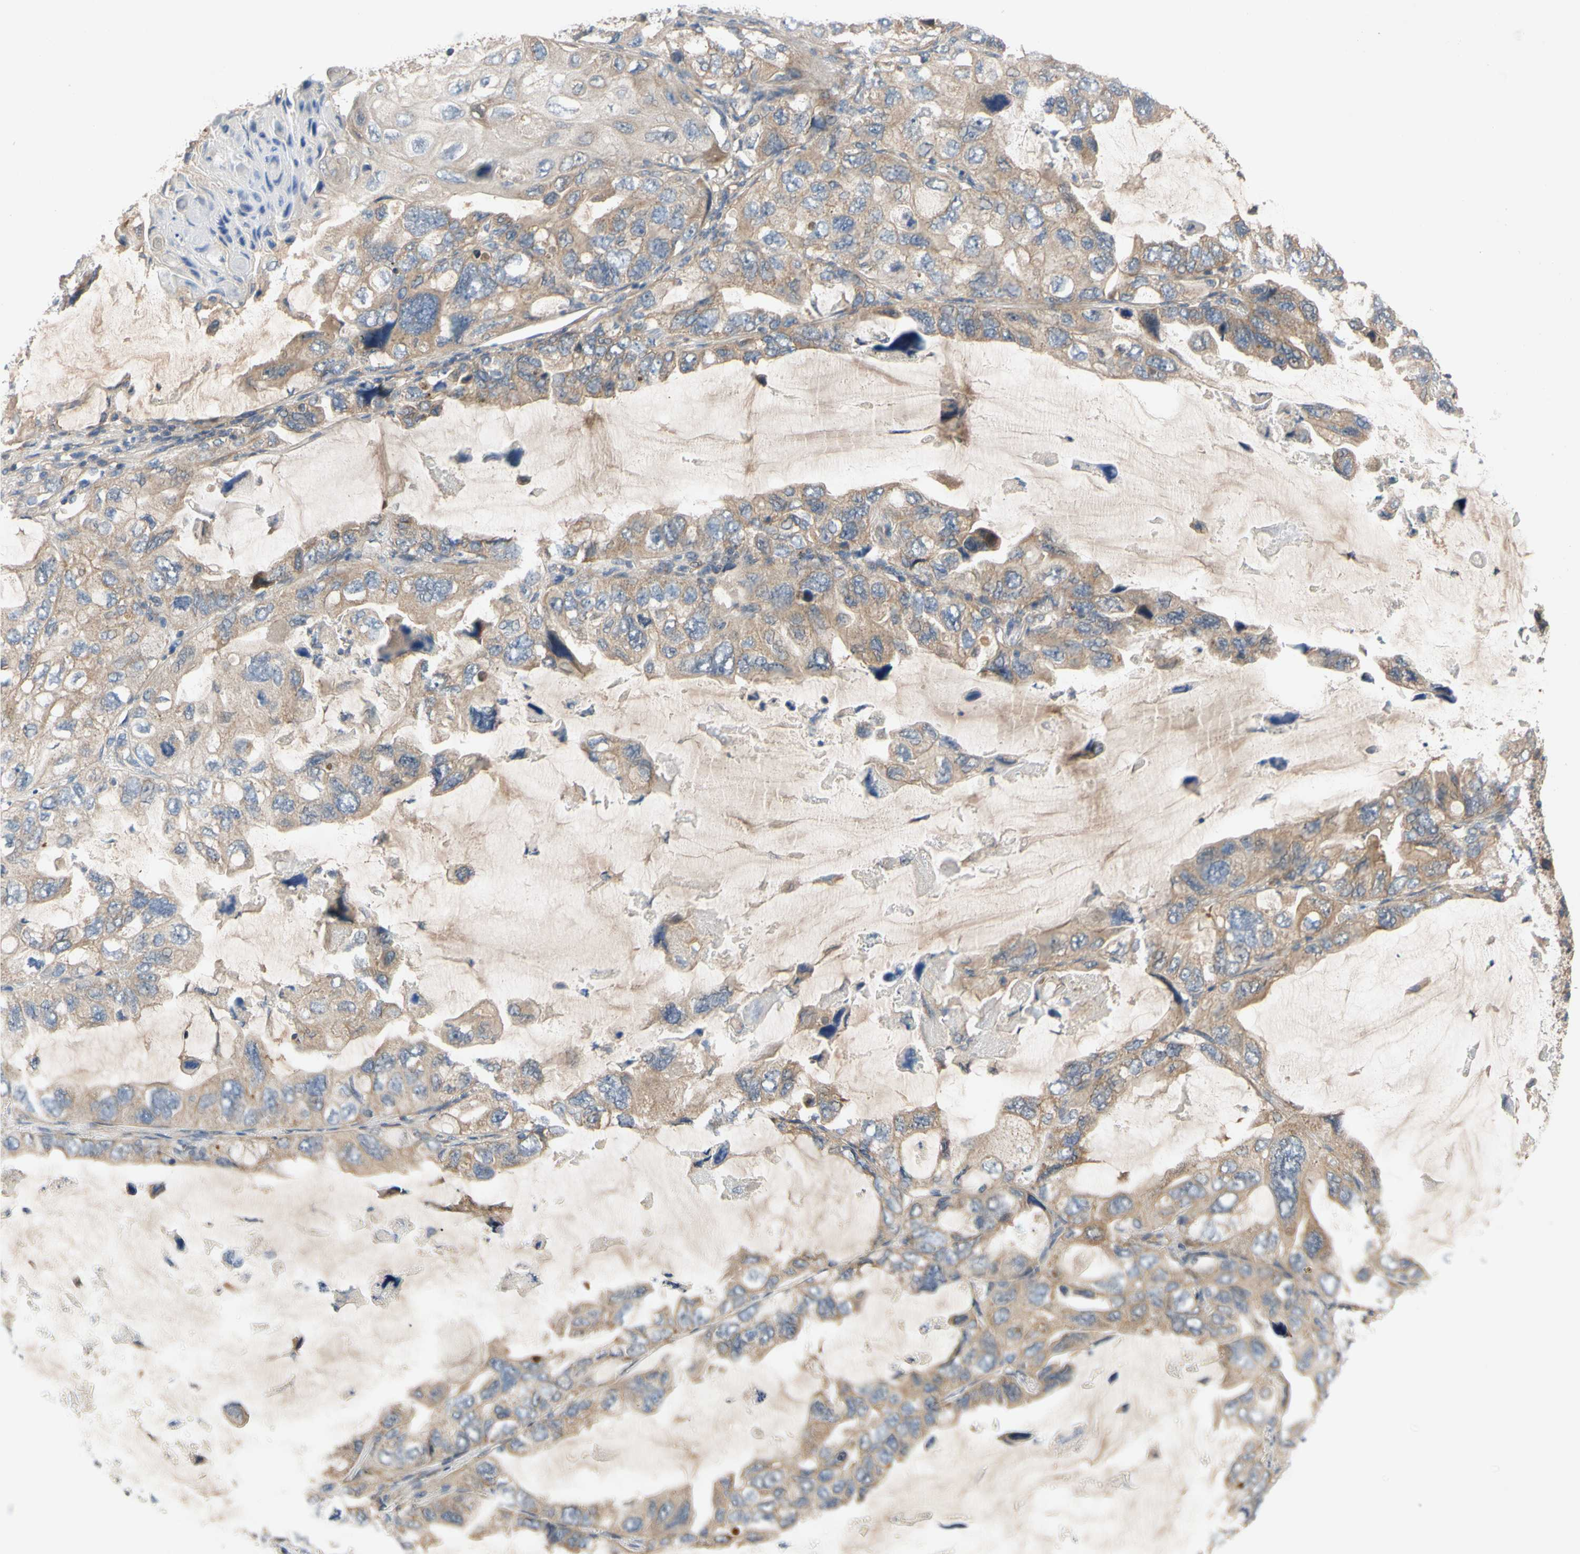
{"staining": {"intensity": "moderate", "quantity": ">75%", "location": "cytoplasmic/membranous"}, "tissue": "lung cancer", "cell_type": "Tumor cells", "image_type": "cancer", "snomed": [{"axis": "morphology", "description": "Squamous cell carcinoma, NOS"}, {"axis": "topography", "description": "Lung"}], "caption": "A brown stain highlights moderate cytoplasmic/membranous positivity of a protein in human squamous cell carcinoma (lung) tumor cells.", "gene": "MBTPS2", "patient": {"sex": "female", "age": 73}}